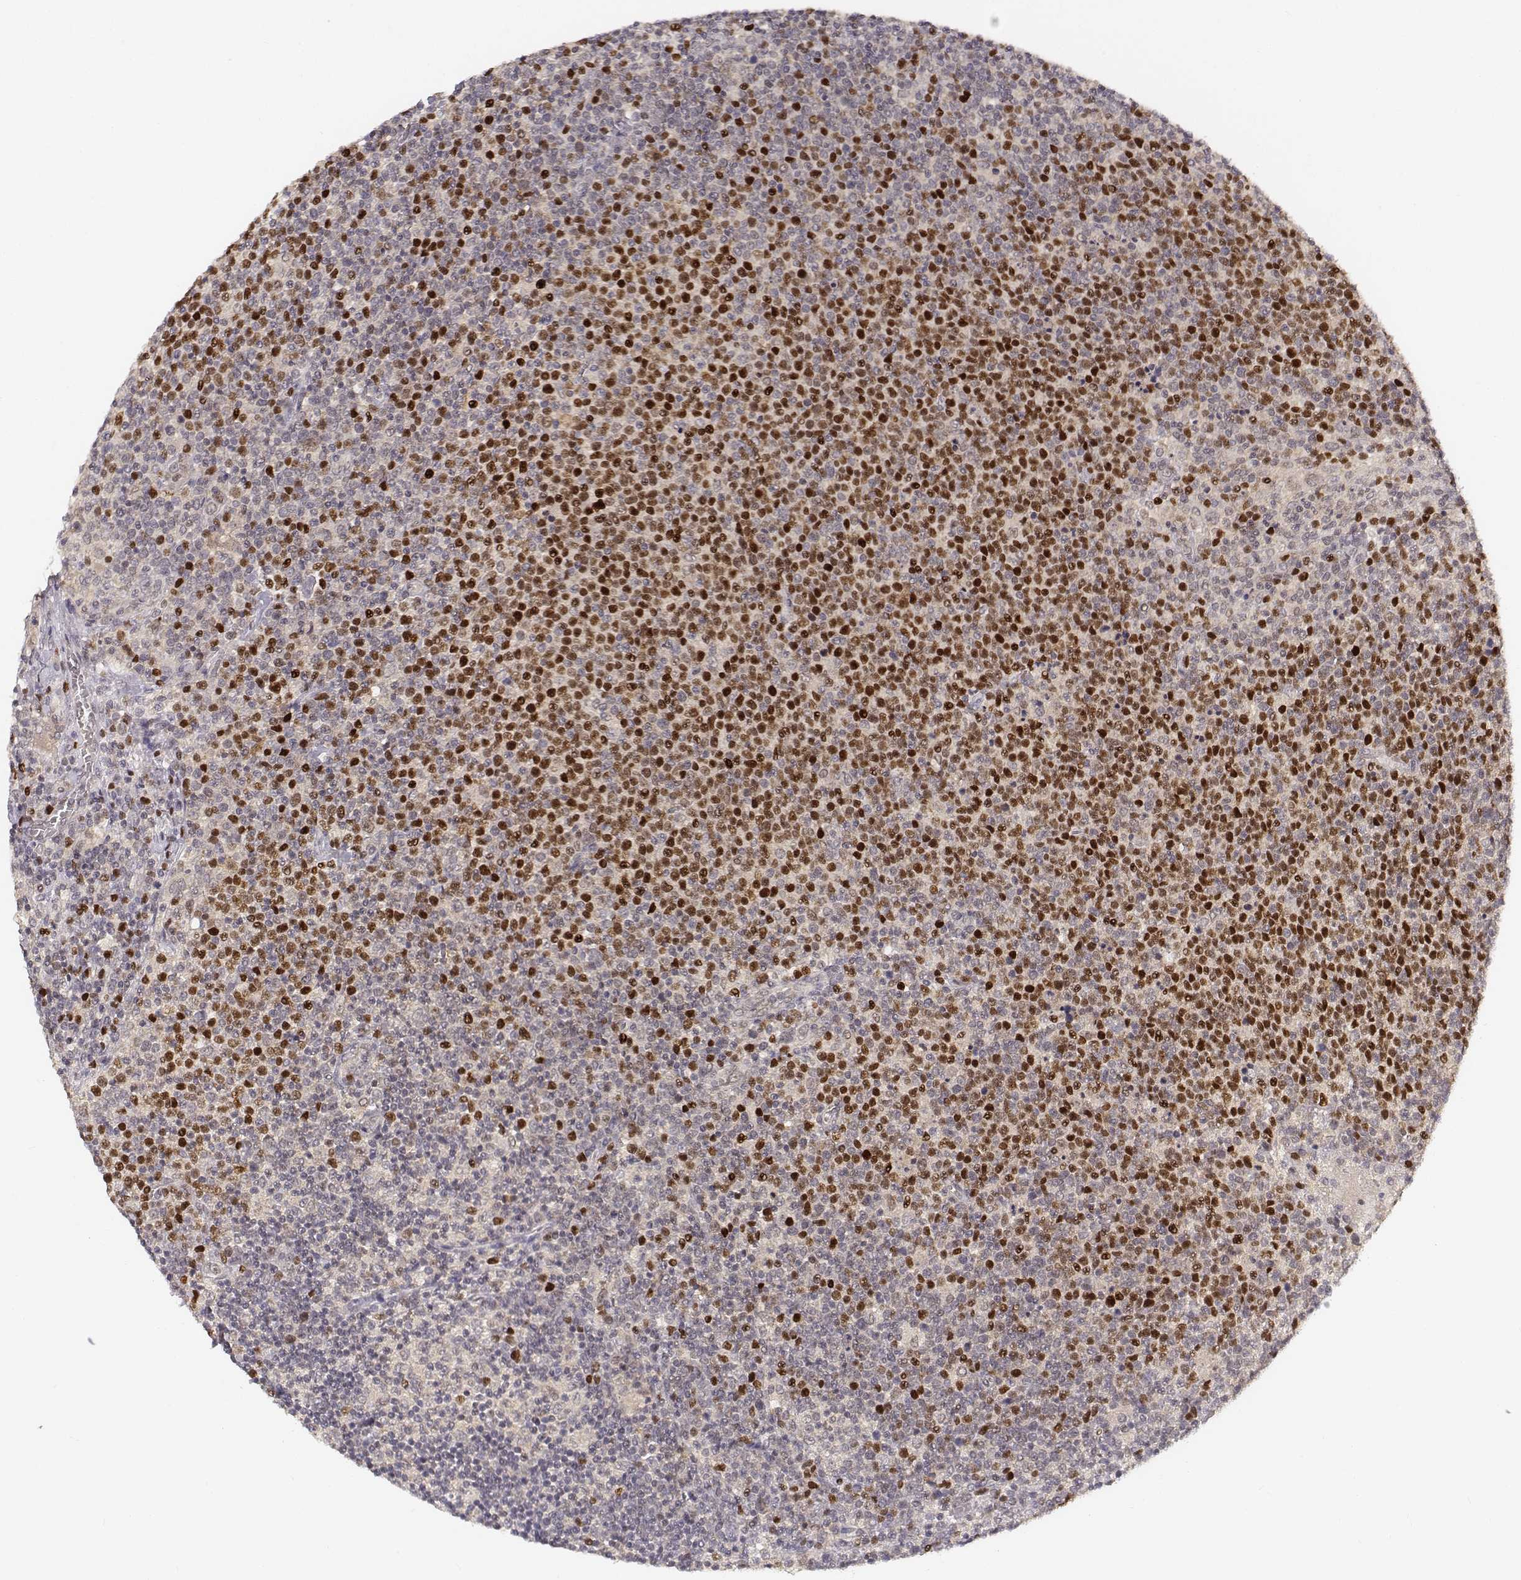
{"staining": {"intensity": "strong", "quantity": "25%-75%", "location": "nuclear"}, "tissue": "lymphoma", "cell_type": "Tumor cells", "image_type": "cancer", "snomed": [{"axis": "morphology", "description": "Malignant lymphoma, non-Hodgkin's type, High grade"}, {"axis": "topography", "description": "Lymph node"}], "caption": "About 25%-75% of tumor cells in lymphoma reveal strong nuclear protein positivity as visualized by brown immunohistochemical staining.", "gene": "FANCD2", "patient": {"sex": "male", "age": 61}}